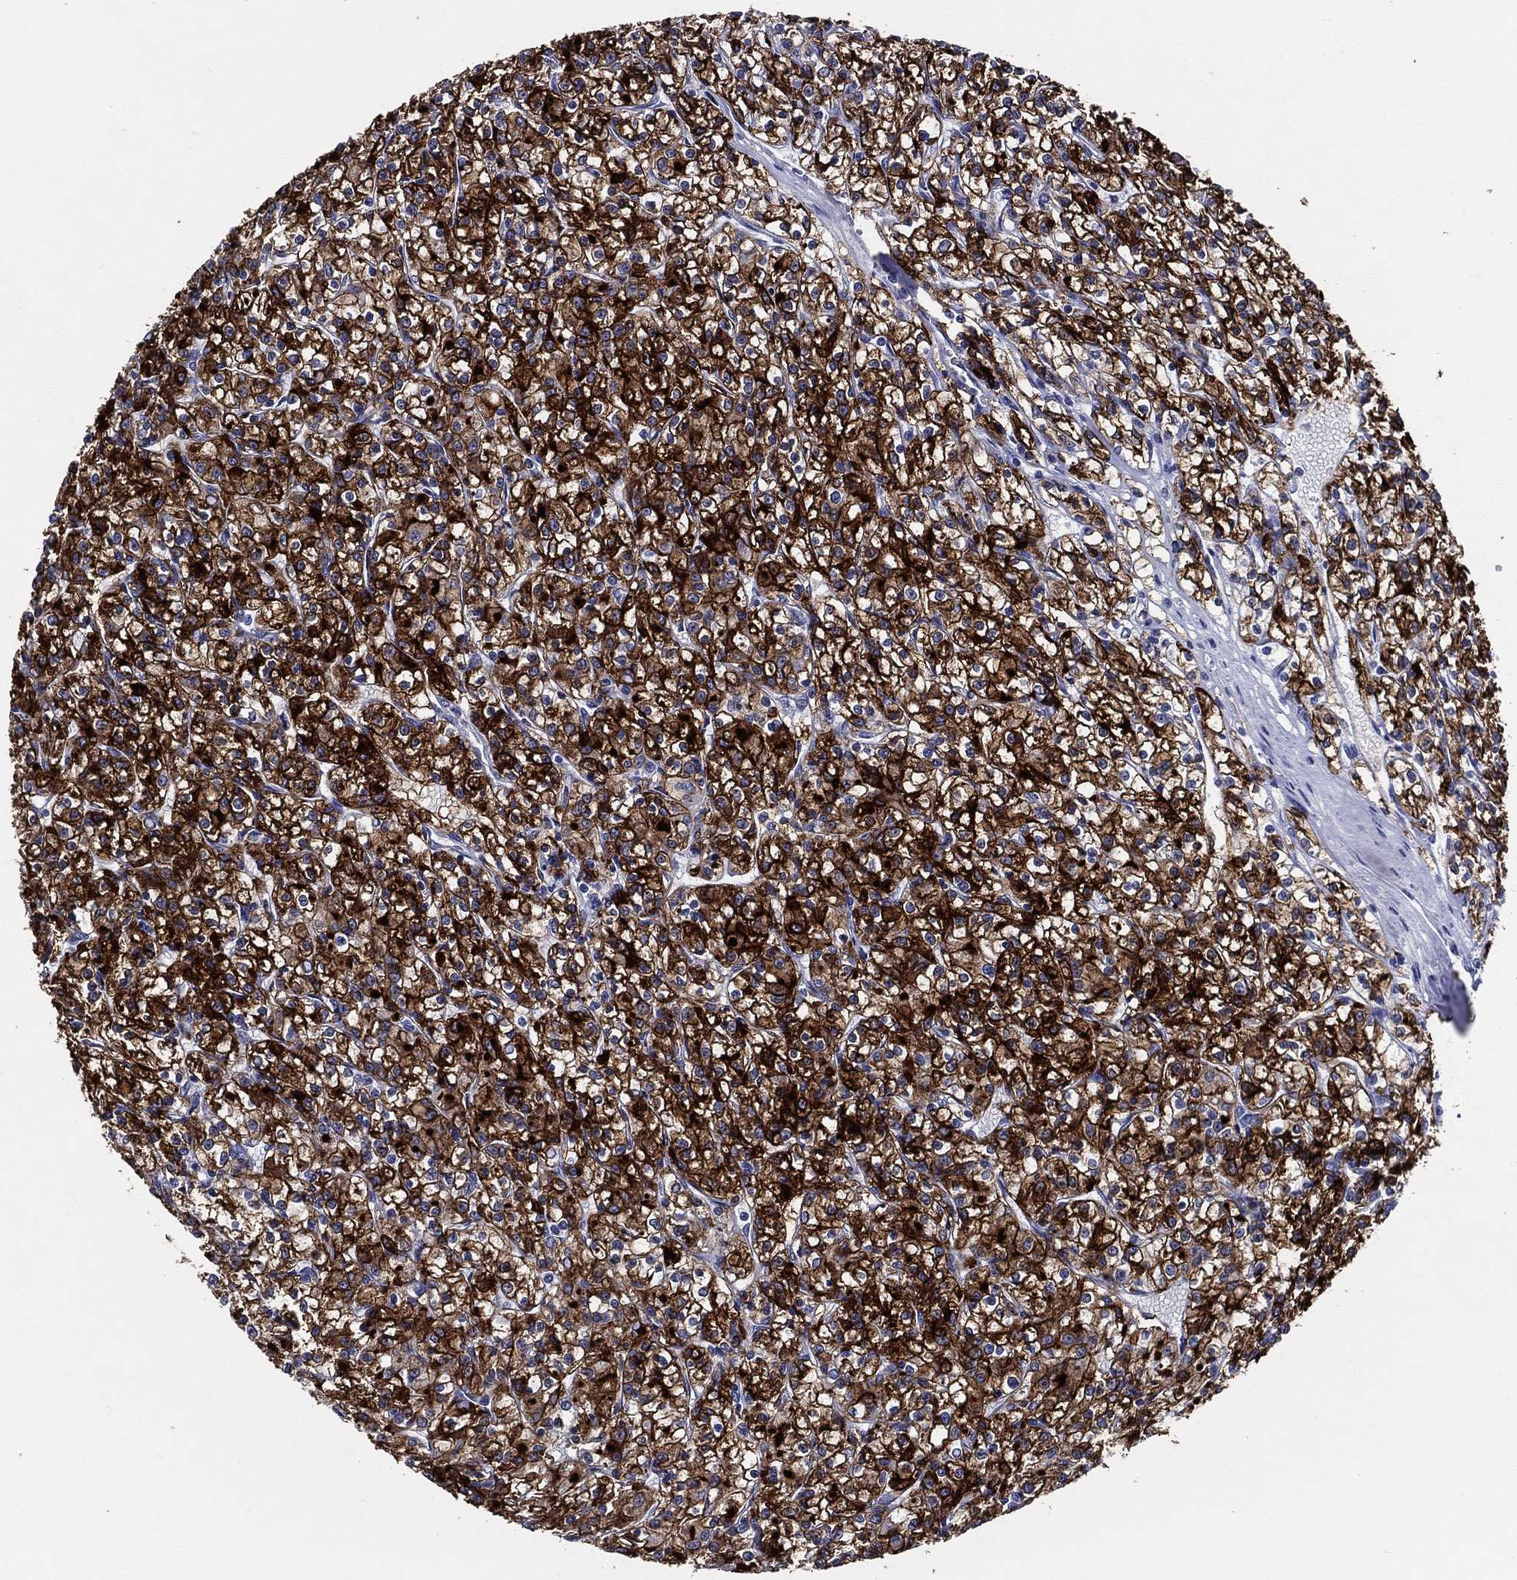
{"staining": {"intensity": "strong", "quantity": ">75%", "location": "cytoplasmic/membranous"}, "tissue": "renal cancer", "cell_type": "Tumor cells", "image_type": "cancer", "snomed": [{"axis": "morphology", "description": "Adenocarcinoma, NOS"}, {"axis": "topography", "description": "Kidney"}], "caption": "Protein expression analysis of human renal cancer (adenocarcinoma) reveals strong cytoplasmic/membranous positivity in about >75% of tumor cells. The staining is performed using DAB (3,3'-diaminobenzidine) brown chromogen to label protein expression. The nuclei are counter-stained blue using hematoxylin.", "gene": "ACE2", "patient": {"sex": "female", "age": 59}}